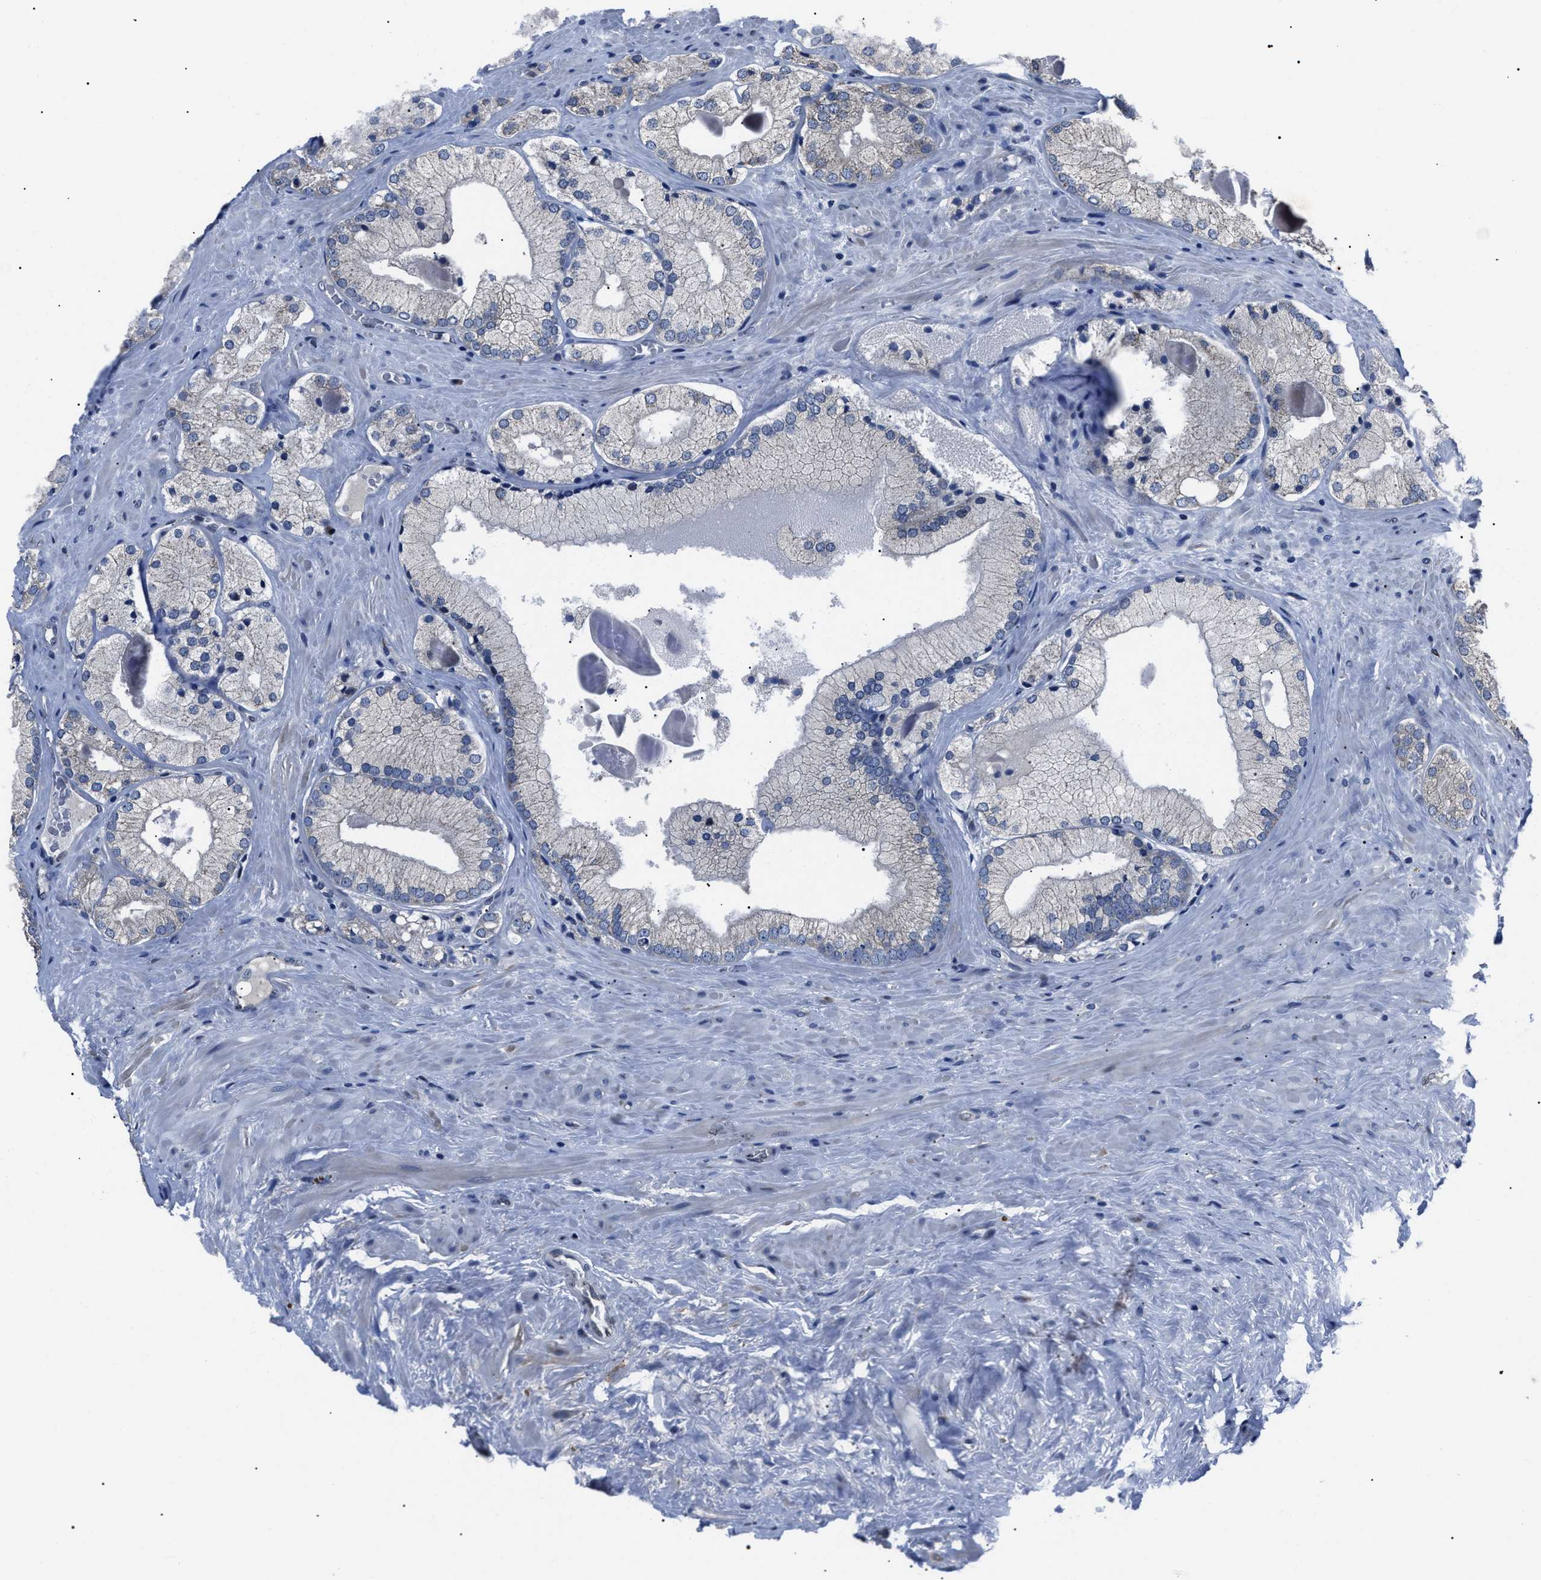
{"staining": {"intensity": "negative", "quantity": "none", "location": "none"}, "tissue": "prostate cancer", "cell_type": "Tumor cells", "image_type": "cancer", "snomed": [{"axis": "morphology", "description": "Adenocarcinoma, Low grade"}, {"axis": "topography", "description": "Prostate"}], "caption": "DAB (3,3'-diaminobenzidine) immunohistochemical staining of human low-grade adenocarcinoma (prostate) demonstrates no significant staining in tumor cells.", "gene": "LRRC14", "patient": {"sex": "male", "age": 65}}